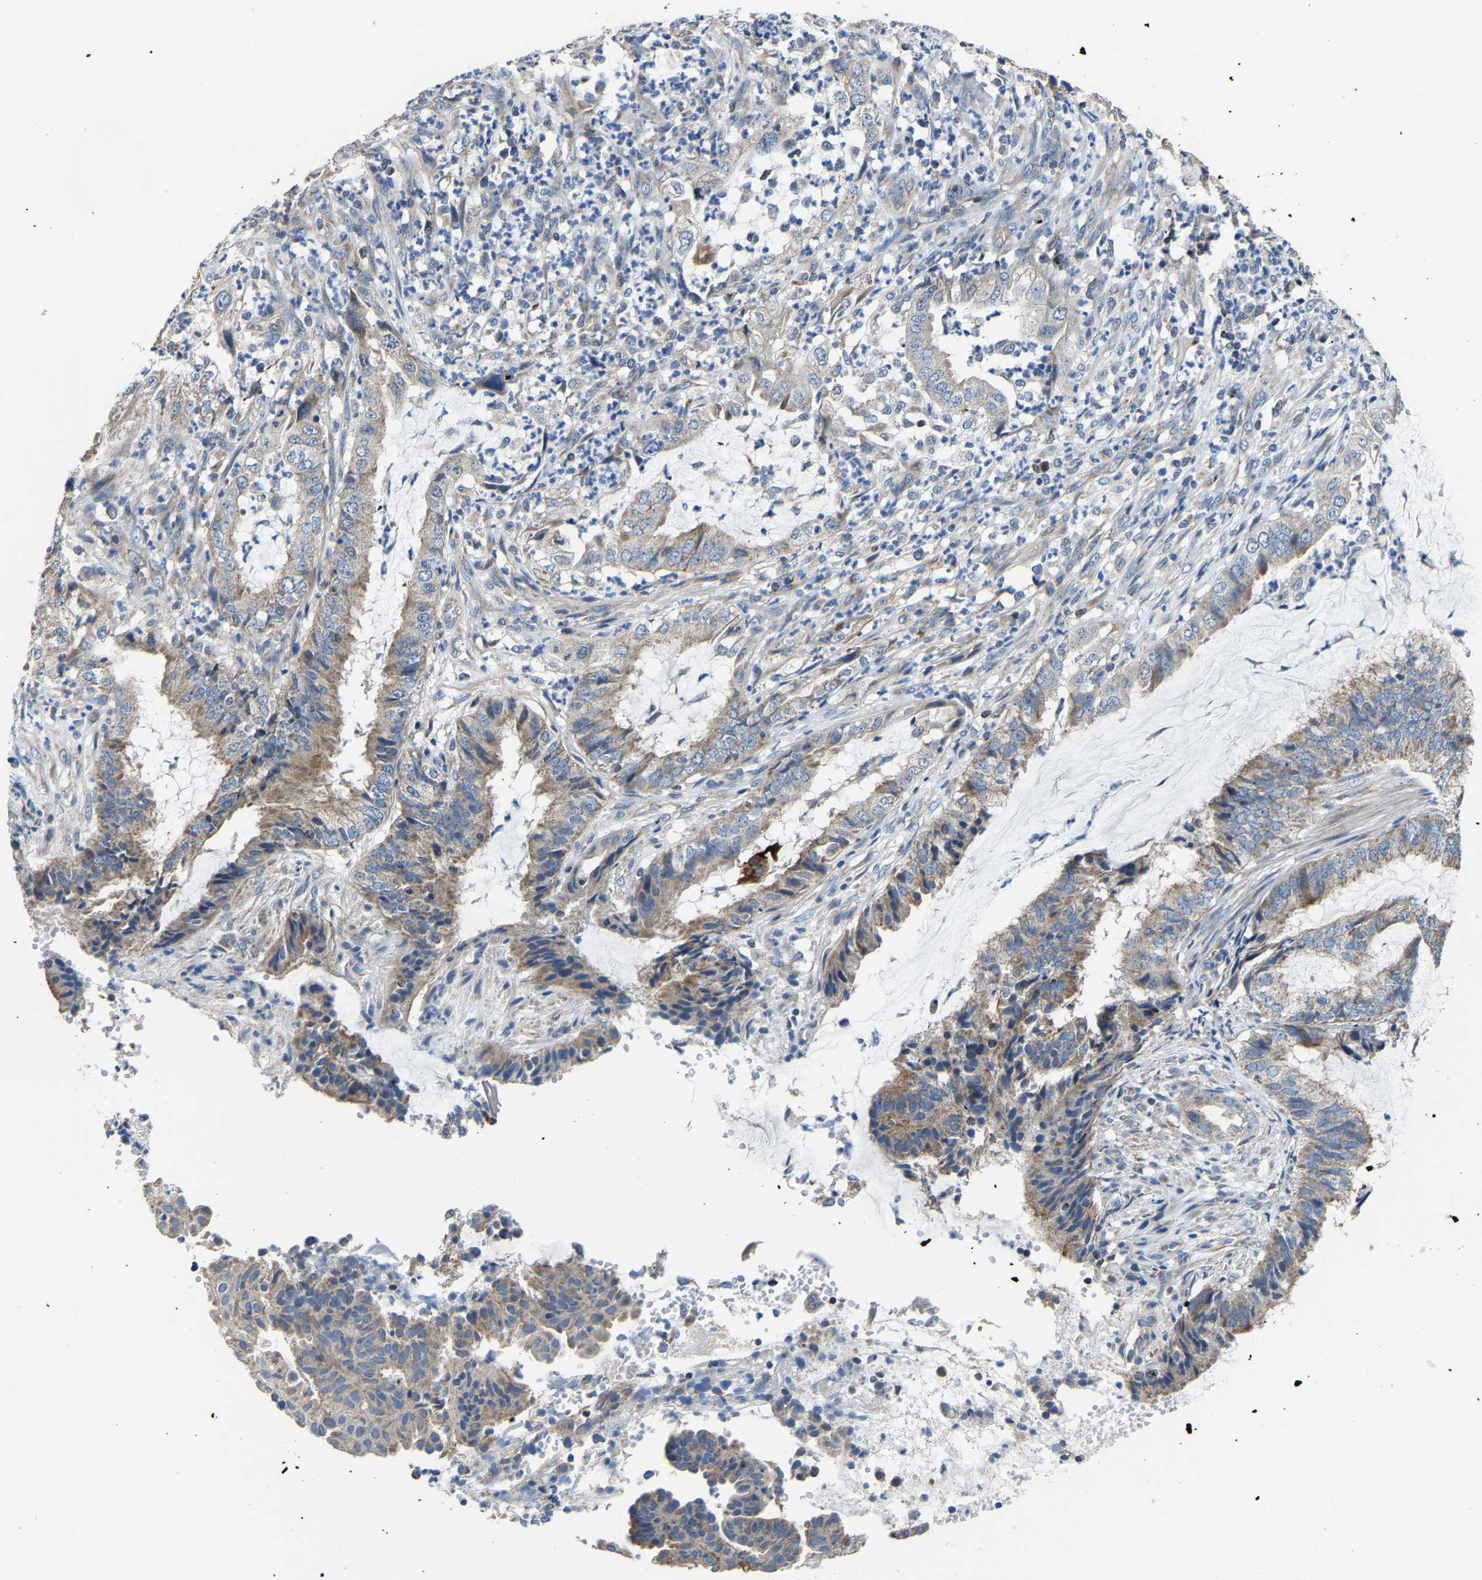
{"staining": {"intensity": "weak", "quantity": "25%-75%", "location": "cytoplasmic/membranous"}, "tissue": "endometrial cancer", "cell_type": "Tumor cells", "image_type": "cancer", "snomed": [{"axis": "morphology", "description": "Adenocarcinoma, NOS"}, {"axis": "topography", "description": "Endometrium"}], "caption": "A high-resolution micrograph shows immunohistochemistry (IHC) staining of endometrial cancer, which demonstrates weak cytoplasmic/membranous expression in approximately 25%-75% of tumor cells.", "gene": "AGK", "patient": {"sex": "female", "age": 51}}